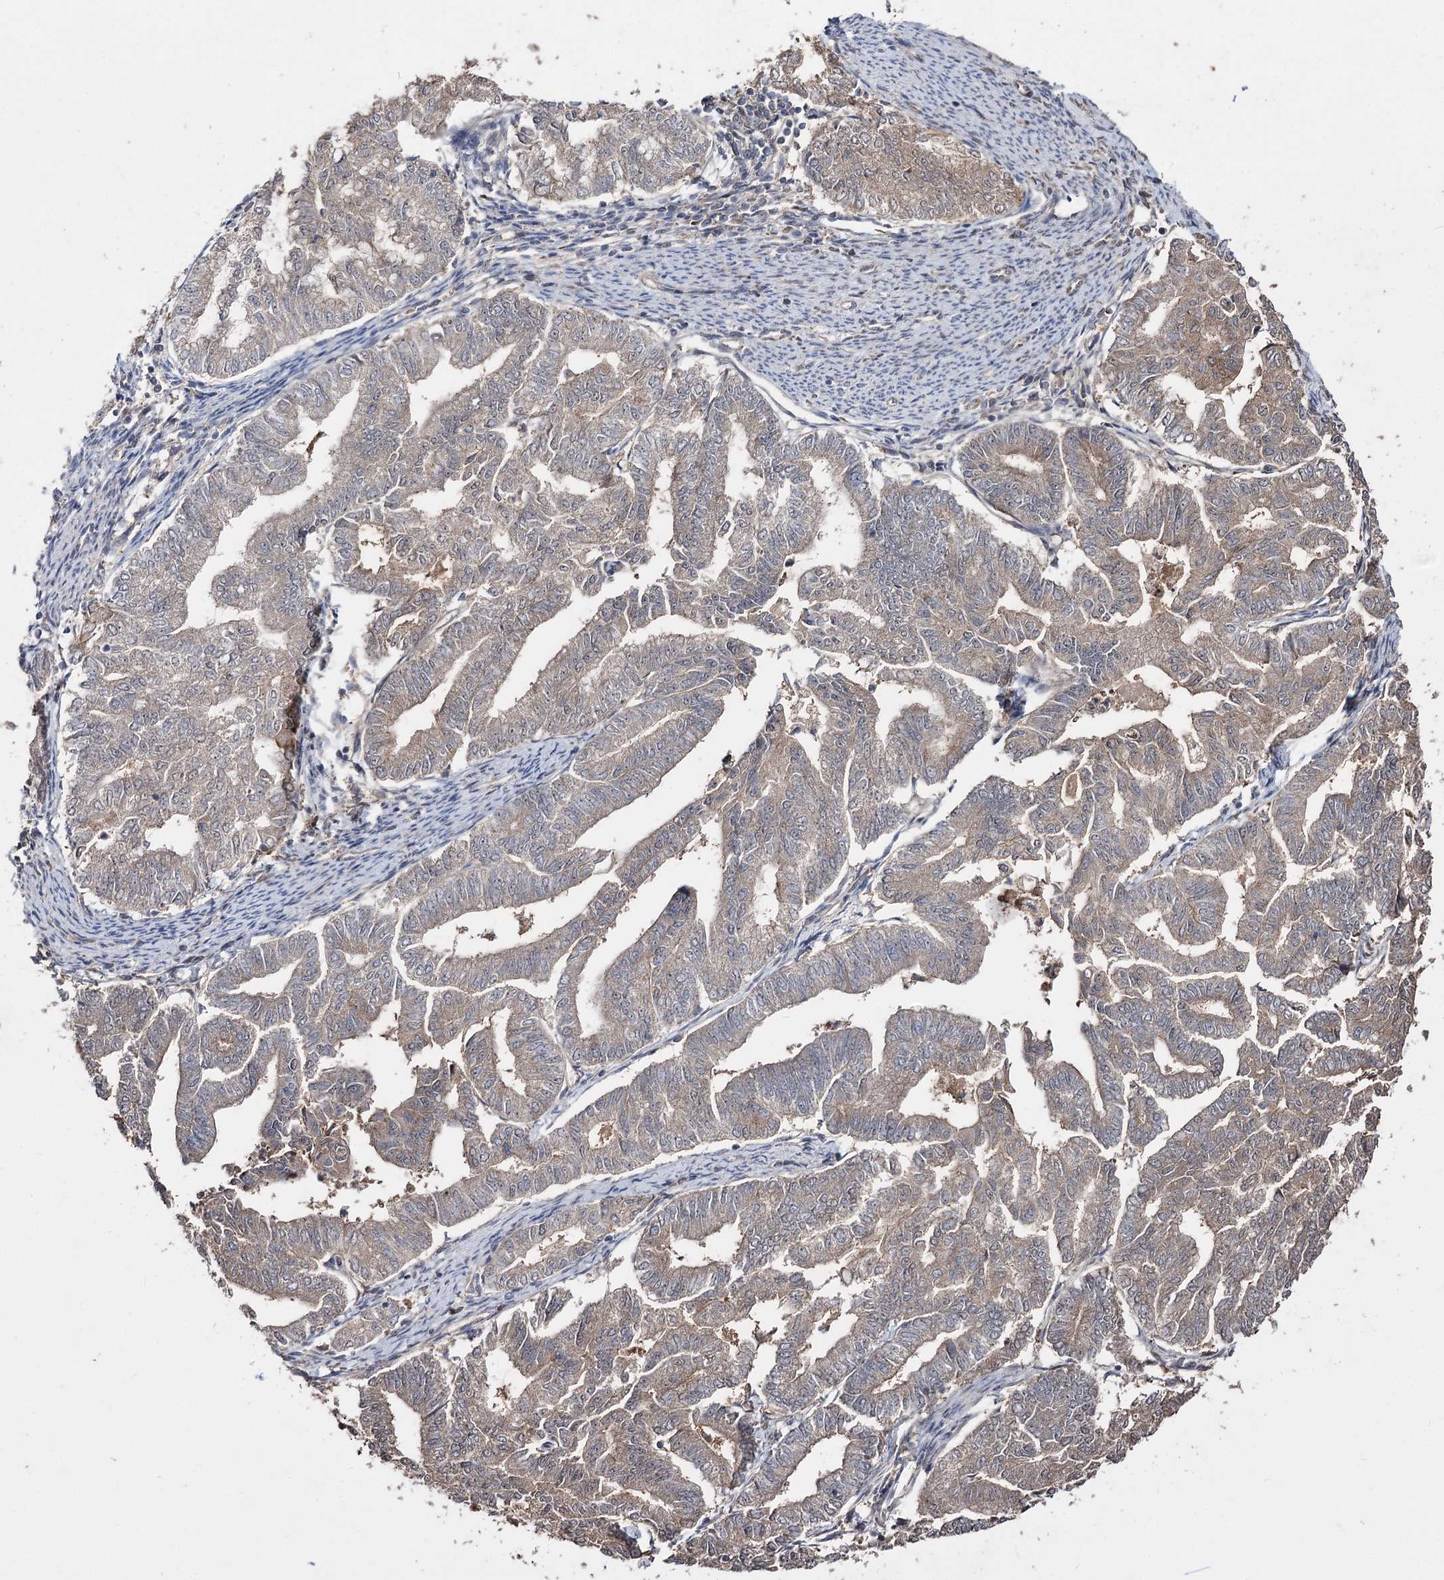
{"staining": {"intensity": "weak", "quantity": ">75%", "location": "cytoplasmic/membranous"}, "tissue": "endometrial cancer", "cell_type": "Tumor cells", "image_type": "cancer", "snomed": [{"axis": "morphology", "description": "Adenocarcinoma, NOS"}, {"axis": "topography", "description": "Endometrium"}], "caption": "Immunohistochemical staining of endometrial adenocarcinoma exhibits low levels of weak cytoplasmic/membranous protein expression in approximately >75% of tumor cells. Nuclei are stained in blue.", "gene": "CPNE8", "patient": {"sex": "female", "age": 79}}